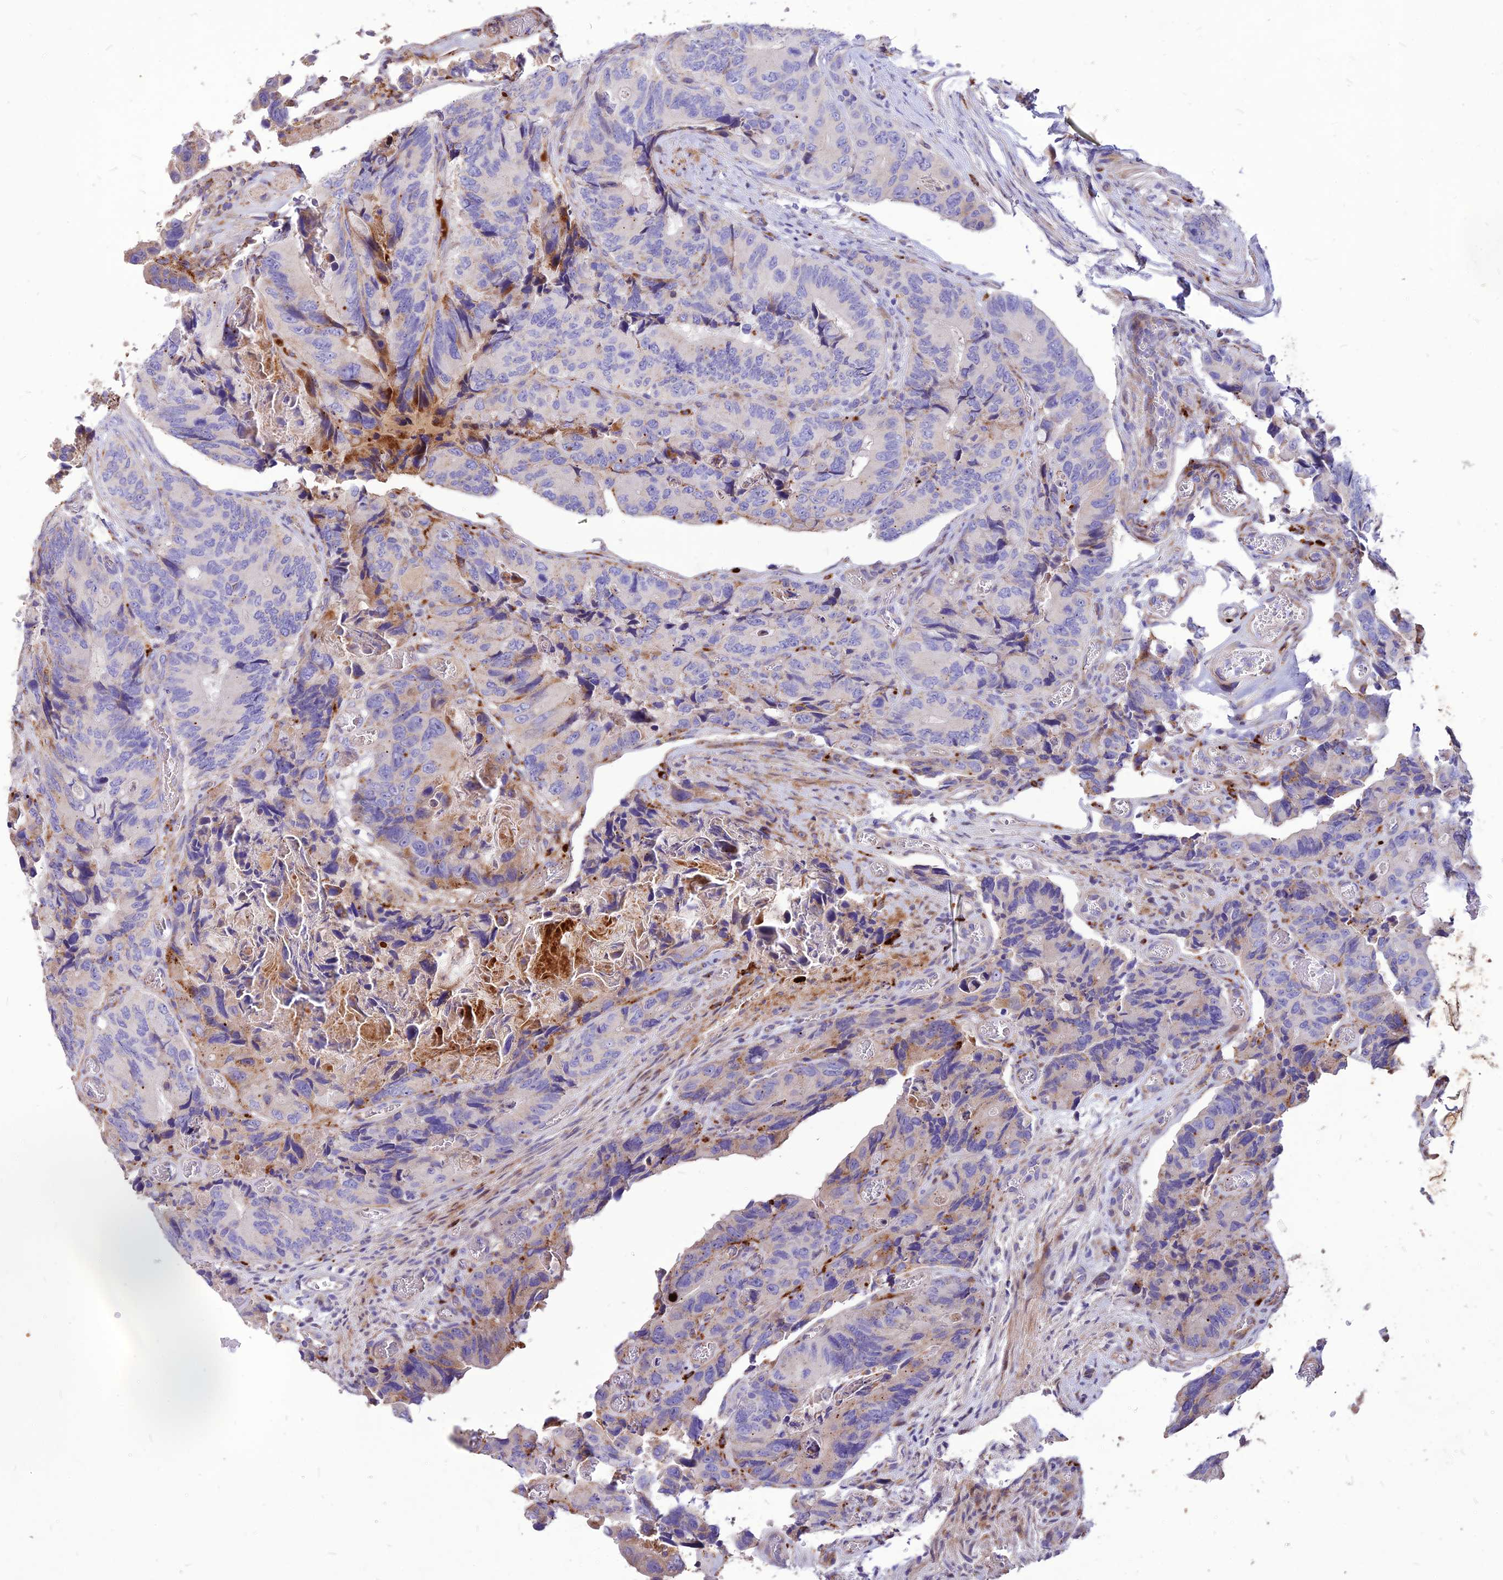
{"staining": {"intensity": "negative", "quantity": "none", "location": "none"}, "tissue": "colorectal cancer", "cell_type": "Tumor cells", "image_type": "cancer", "snomed": [{"axis": "morphology", "description": "Adenocarcinoma, NOS"}, {"axis": "topography", "description": "Colon"}], "caption": "Immunohistochemistry histopathology image of neoplastic tissue: colorectal cancer (adenocarcinoma) stained with DAB exhibits no significant protein expression in tumor cells.", "gene": "RIMOC1", "patient": {"sex": "male", "age": 84}}